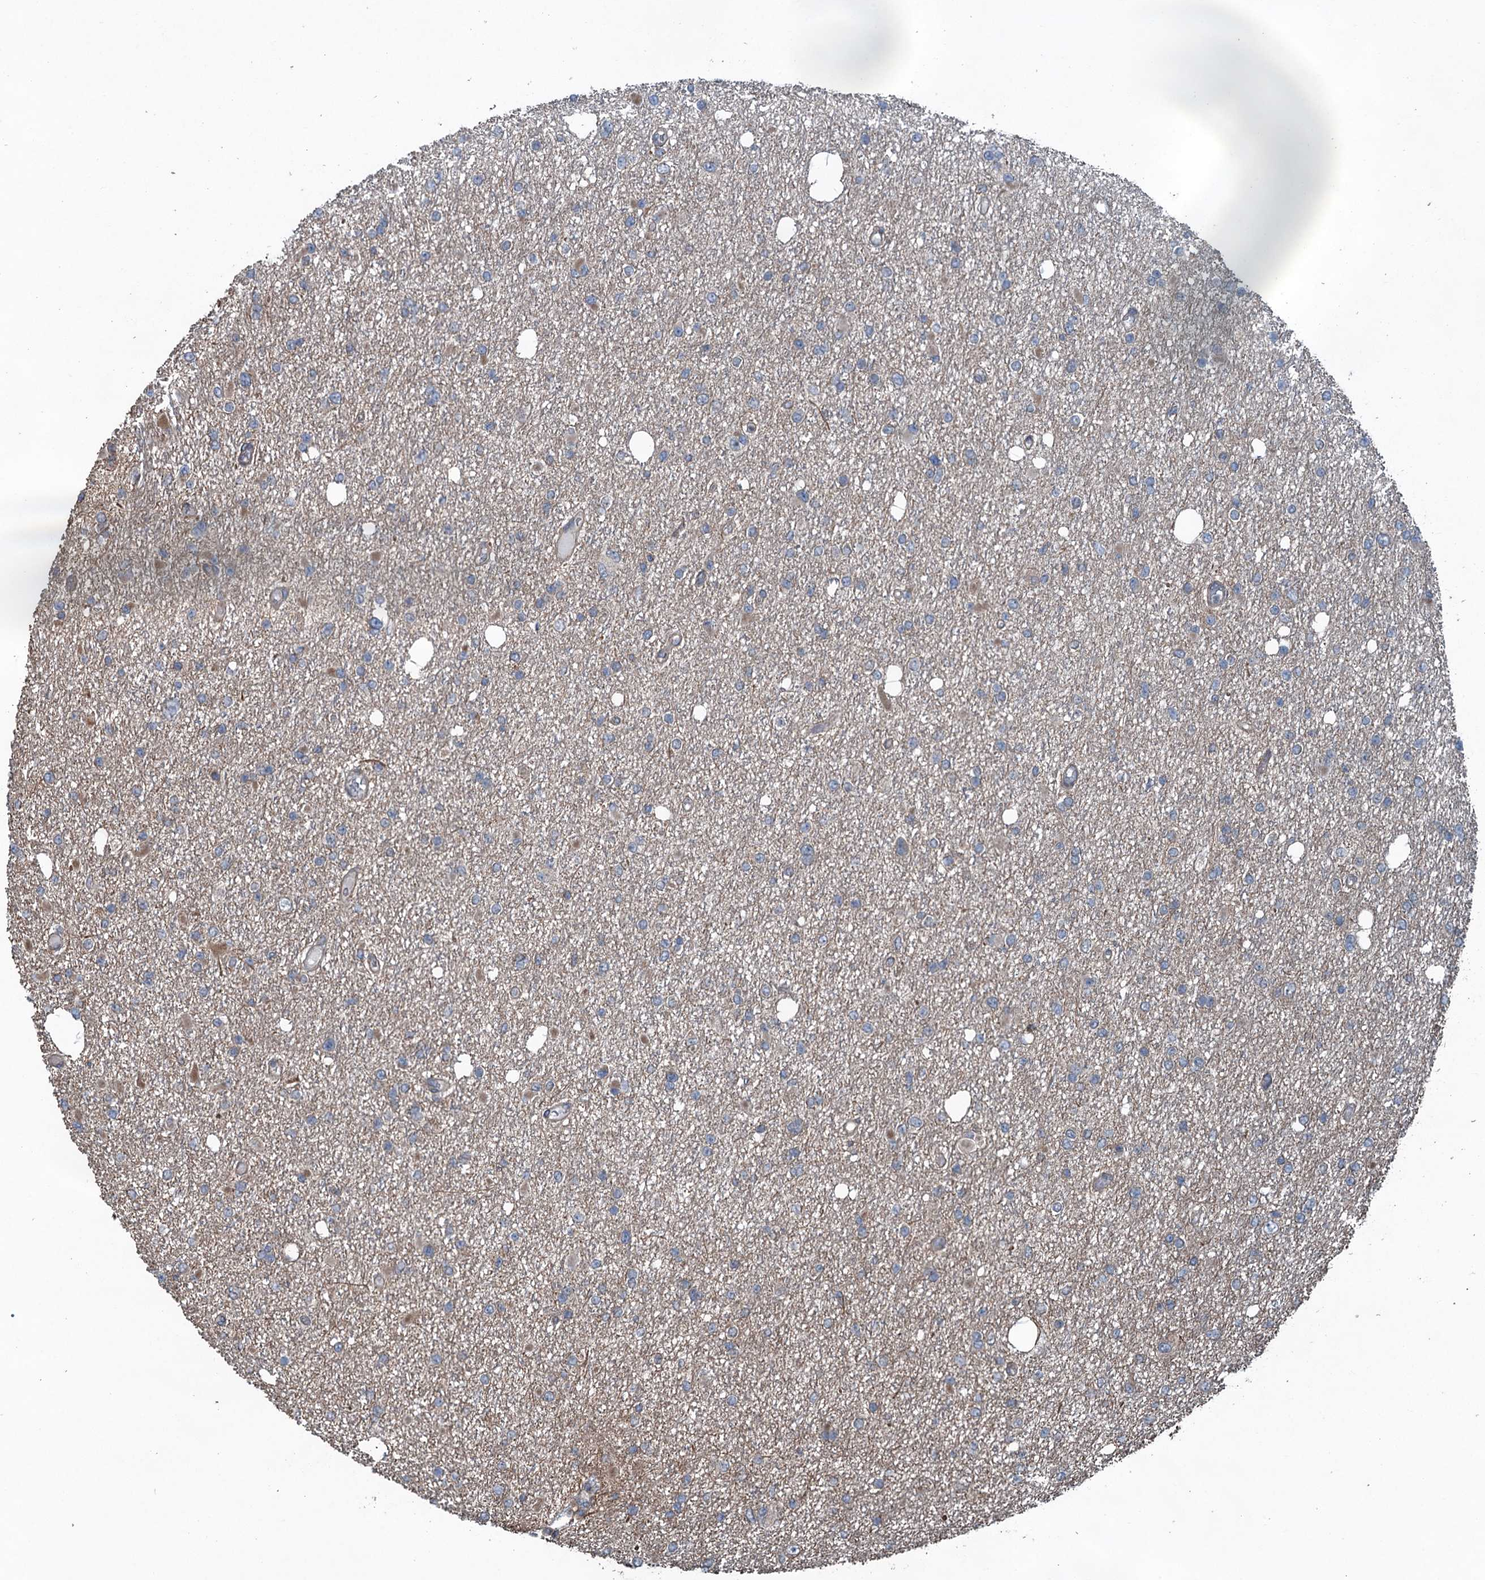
{"staining": {"intensity": "negative", "quantity": "none", "location": "none"}, "tissue": "glioma", "cell_type": "Tumor cells", "image_type": "cancer", "snomed": [{"axis": "morphology", "description": "Glioma, malignant, Low grade"}, {"axis": "topography", "description": "Brain"}], "caption": "Immunohistochemistry image of human low-grade glioma (malignant) stained for a protein (brown), which exhibits no expression in tumor cells.", "gene": "TRAPPC8", "patient": {"sex": "female", "age": 22}}